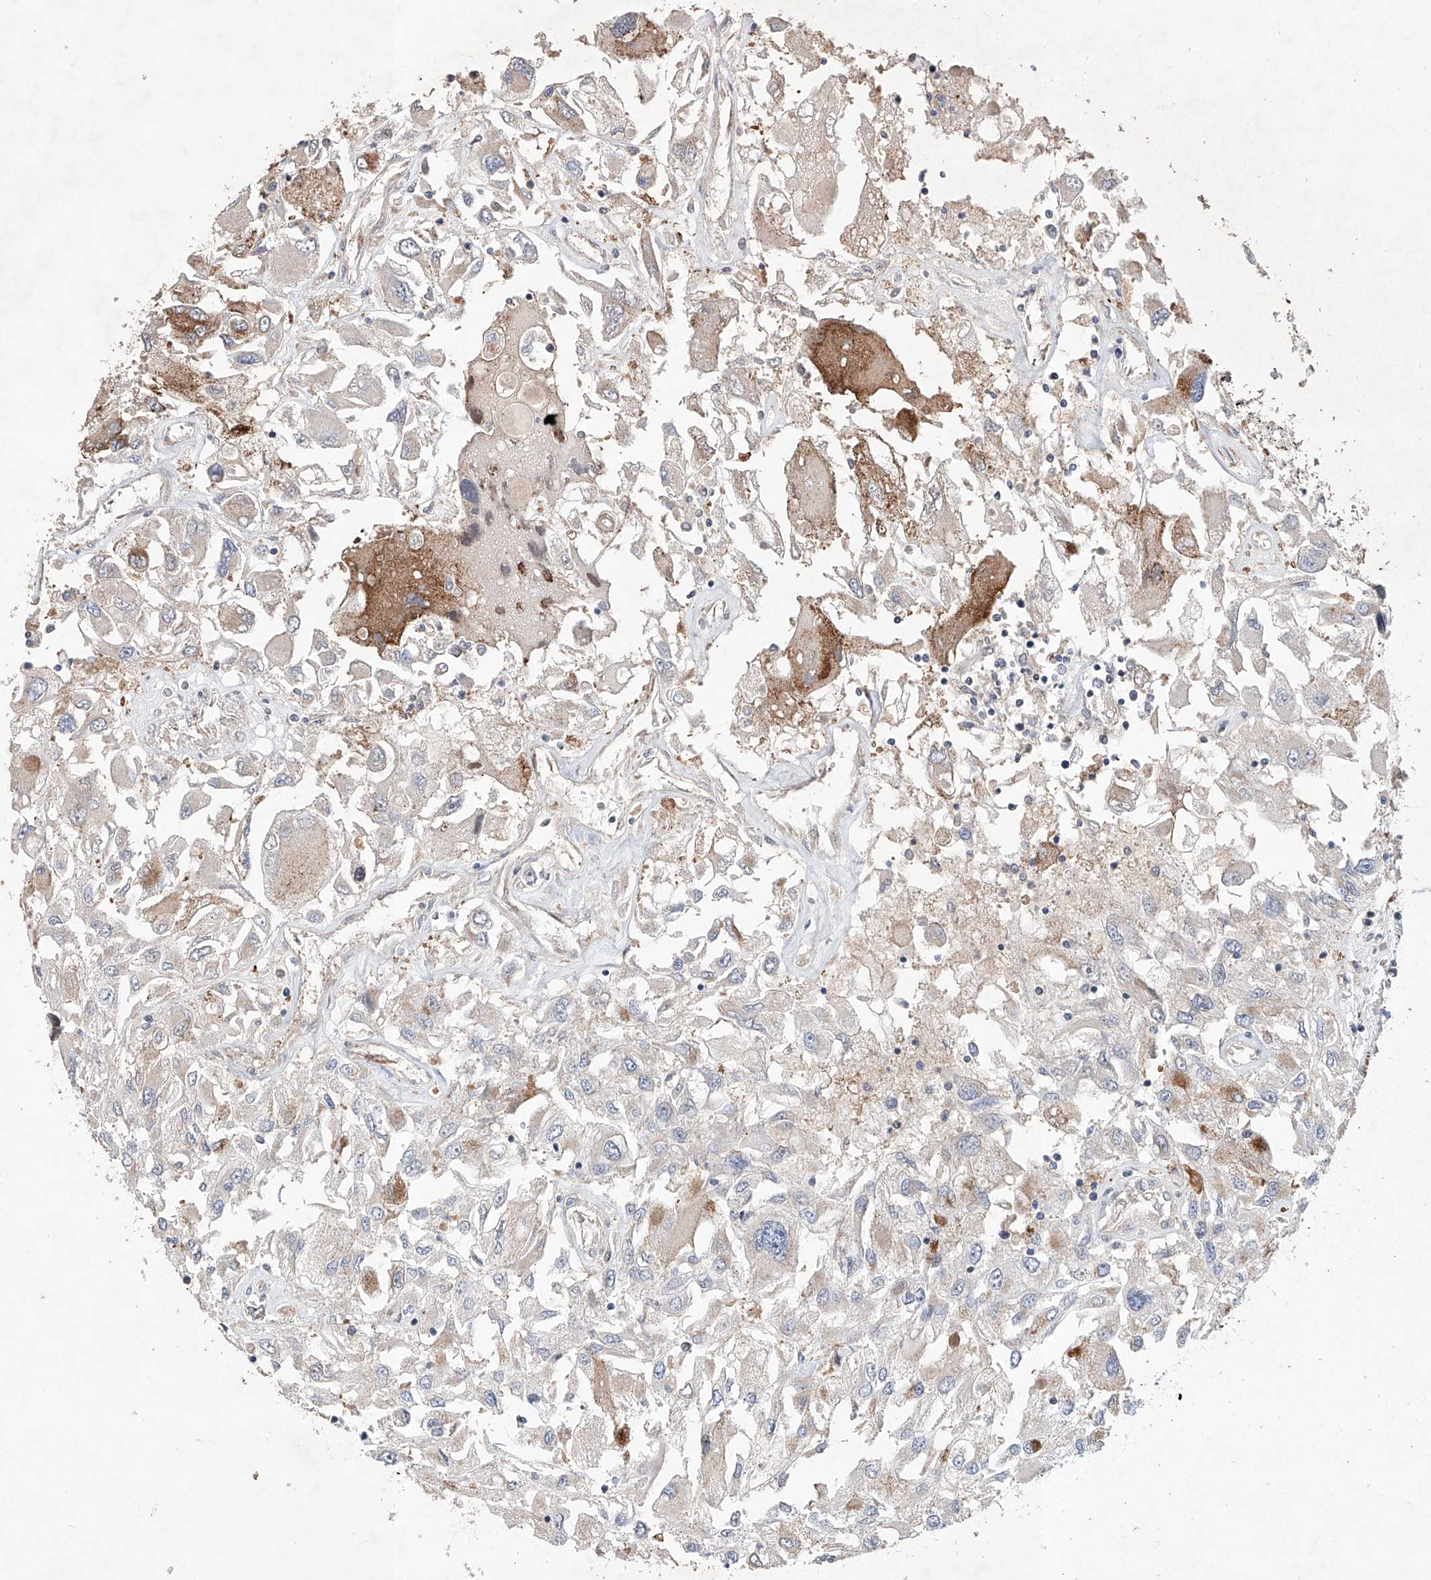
{"staining": {"intensity": "moderate", "quantity": "<25%", "location": "cytoplasmic/membranous"}, "tissue": "renal cancer", "cell_type": "Tumor cells", "image_type": "cancer", "snomed": [{"axis": "morphology", "description": "Adenocarcinoma, NOS"}, {"axis": "topography", "description": "Kidney"}], "caption": "Protein expression analysis of adenocarcinoma (renal) reveals moderate cytoplasmic/membranous staining in about <25% of tumor cells. (DAB IHC, brown staining for protein, blue staining for nuclei).", "gene": "AFG1L", "patient": {"sex": "female", "age": 52}}